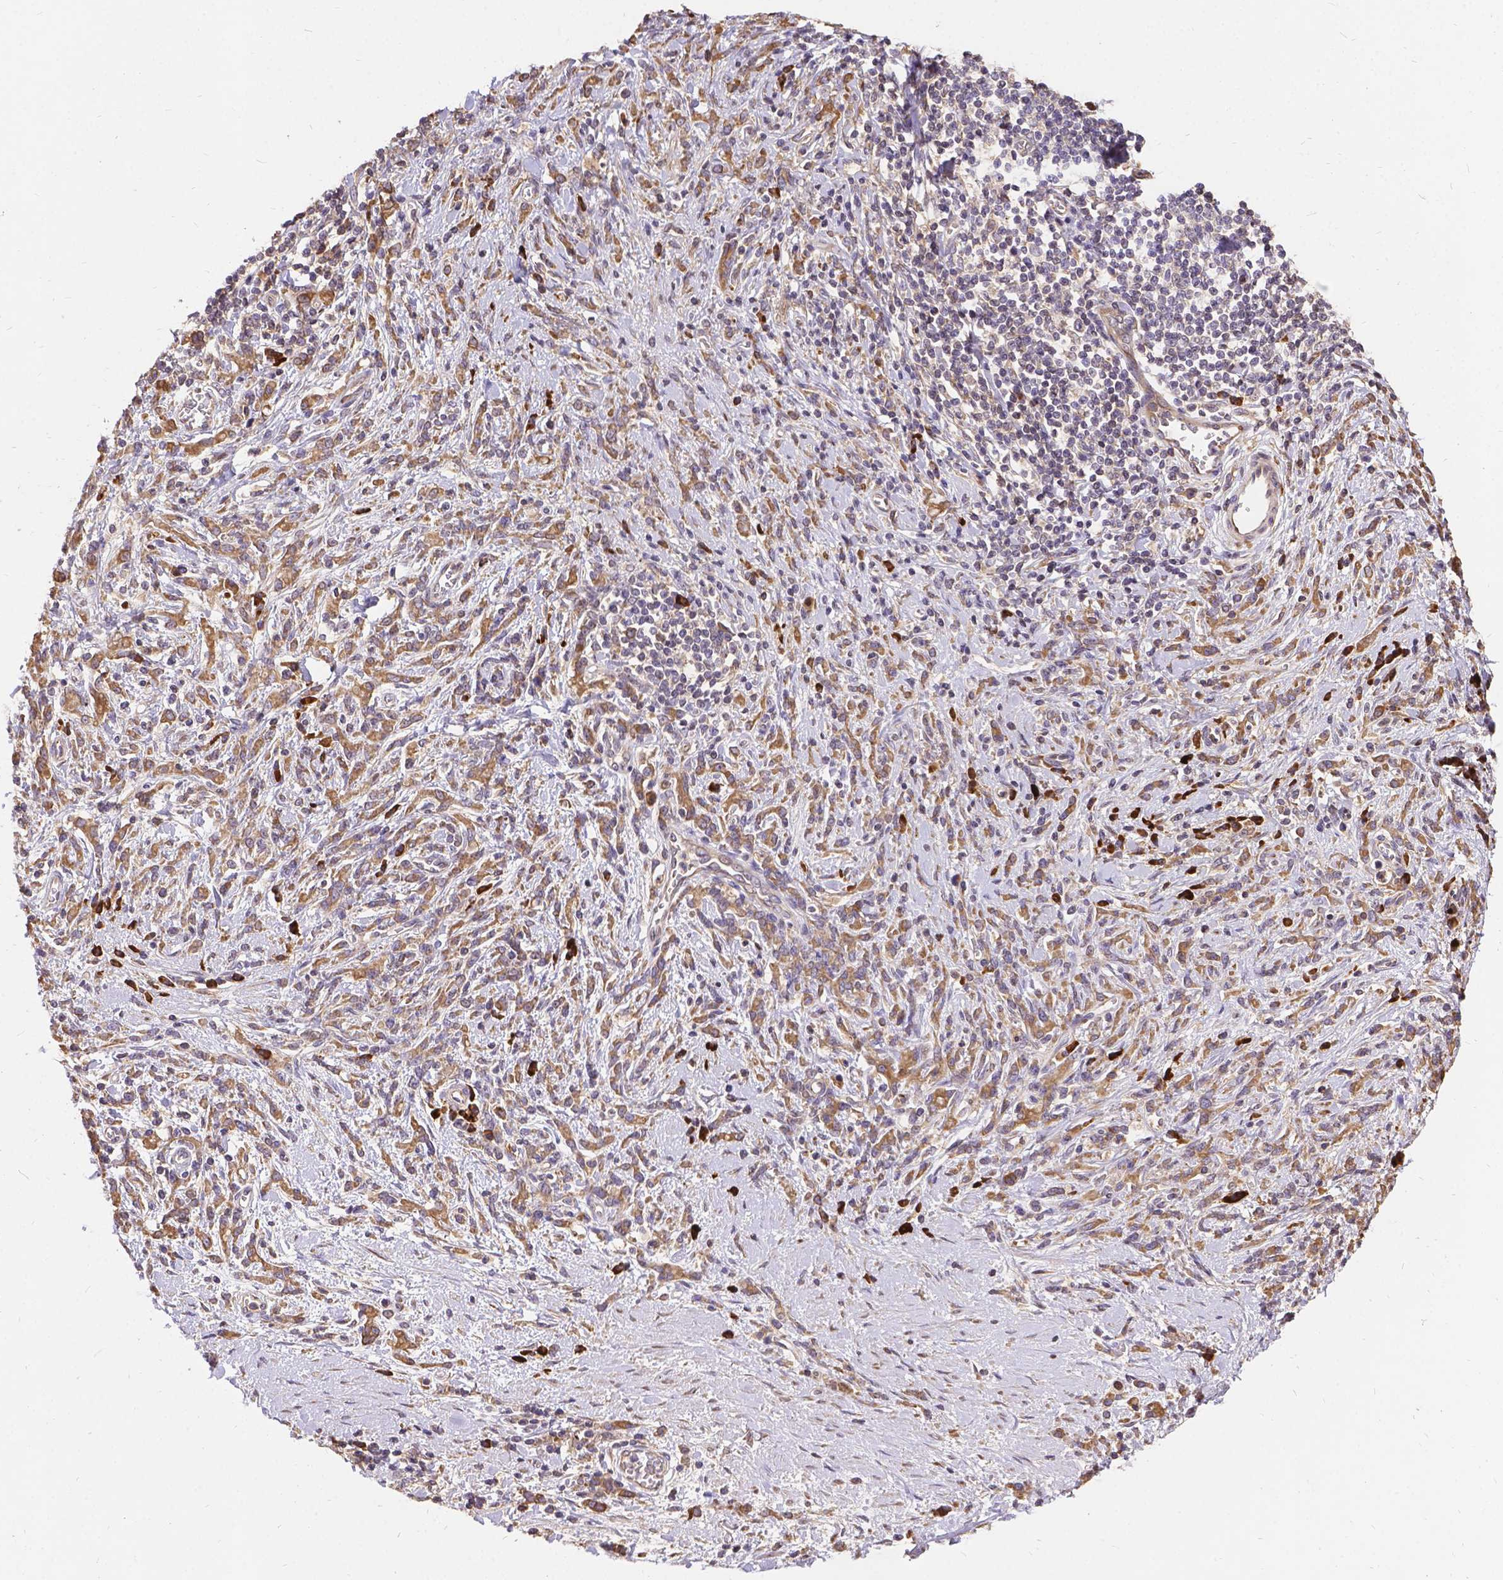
{"staining": {"intensity": "weak", "quantity": ">75%", "location": "cytoplasmic/membranous"}, "tissue": "stomach cancer", "cell_type": "Tumor cells", "image_type": "cancer", "snomed": [{"axis": "morphology", "description": "Adenocarcinoma, NOS"}, {"axis": "topography", "description": "Stomach"}], "caption": "Protein staining reveals weak cytoplasmic/membranous expression in about >75% of tumor cells in adenocarcinoma (stomach).", "gene": "DENND6A", "patient": {"sex": "female", "age": 57}}